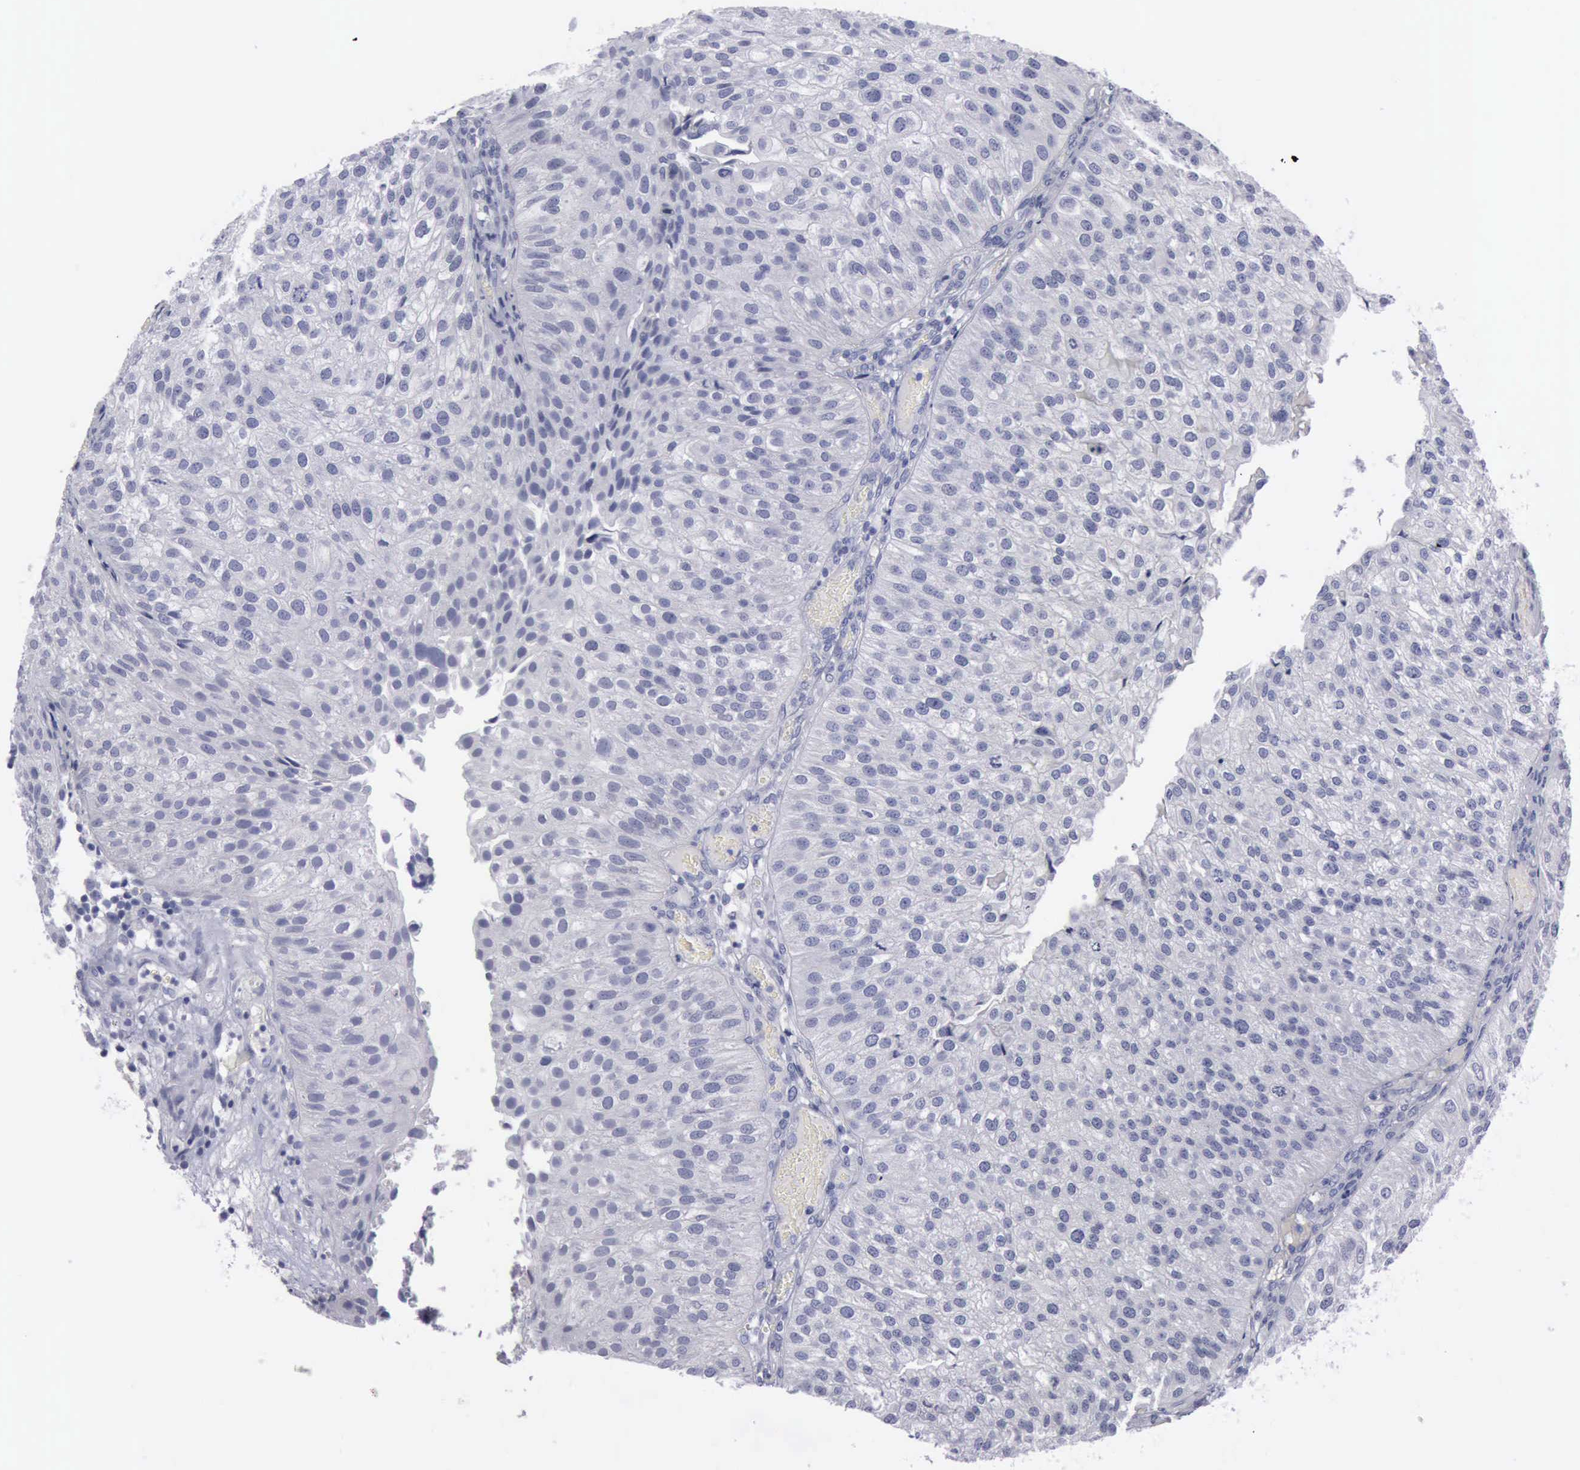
{"staining": {"intensity": "negative", "quantity": "none", "location": "none"}, "tissue": "urothelial cancer", "cell_type": "Tumor cells", "image_type": "cancer", "snomed": [{"axis": "morphology", "description": "Urothelial carcinoma, Low grade"}, {"axis": "topography", "description": "Urinary bladder"}], "caption": "Image shows no protein expression in tumor cells of urothelial cancer tissue.", "gene": "CDH2", "patient": {"sex": "female", "age": 89}}